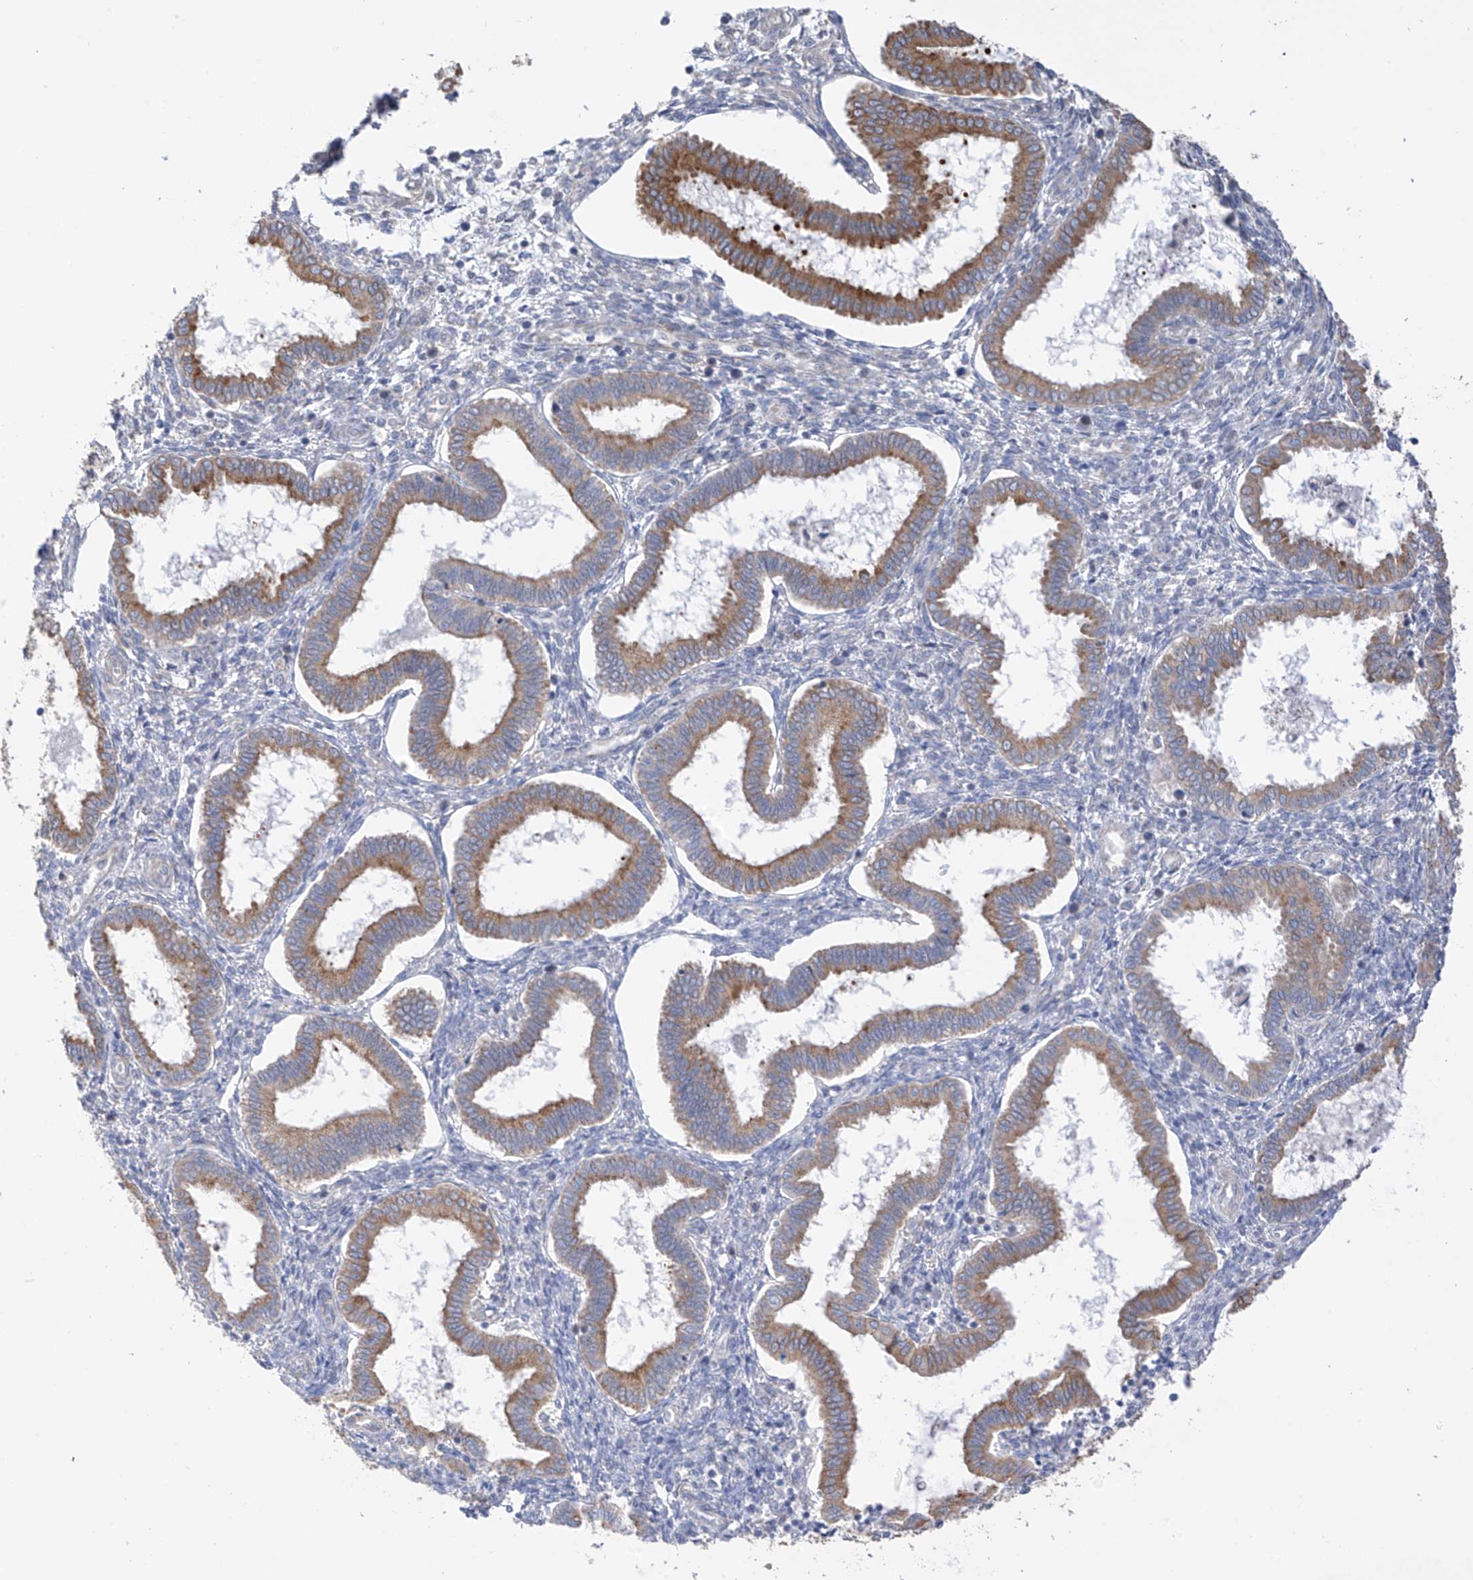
{"staining": {"intensity": "negative", "quantity": "none", "location": "none"}, "tissue": "endometrium", "cell_type": "Cells in endometrial stroma", "image_type": "normal", "snomed": [{"axis": "morphology", "description": "Normal tissue, NOS"}, {"axis": "topography", "description": "Endometrium"}], "caption": "This is an immunohistochemistry (IHC) histopathology image of normal endometrium. There is no positivity in cells in endometrial stroma.", "gene": "REC8", "patient": {"sex": "female", "age": 24}}